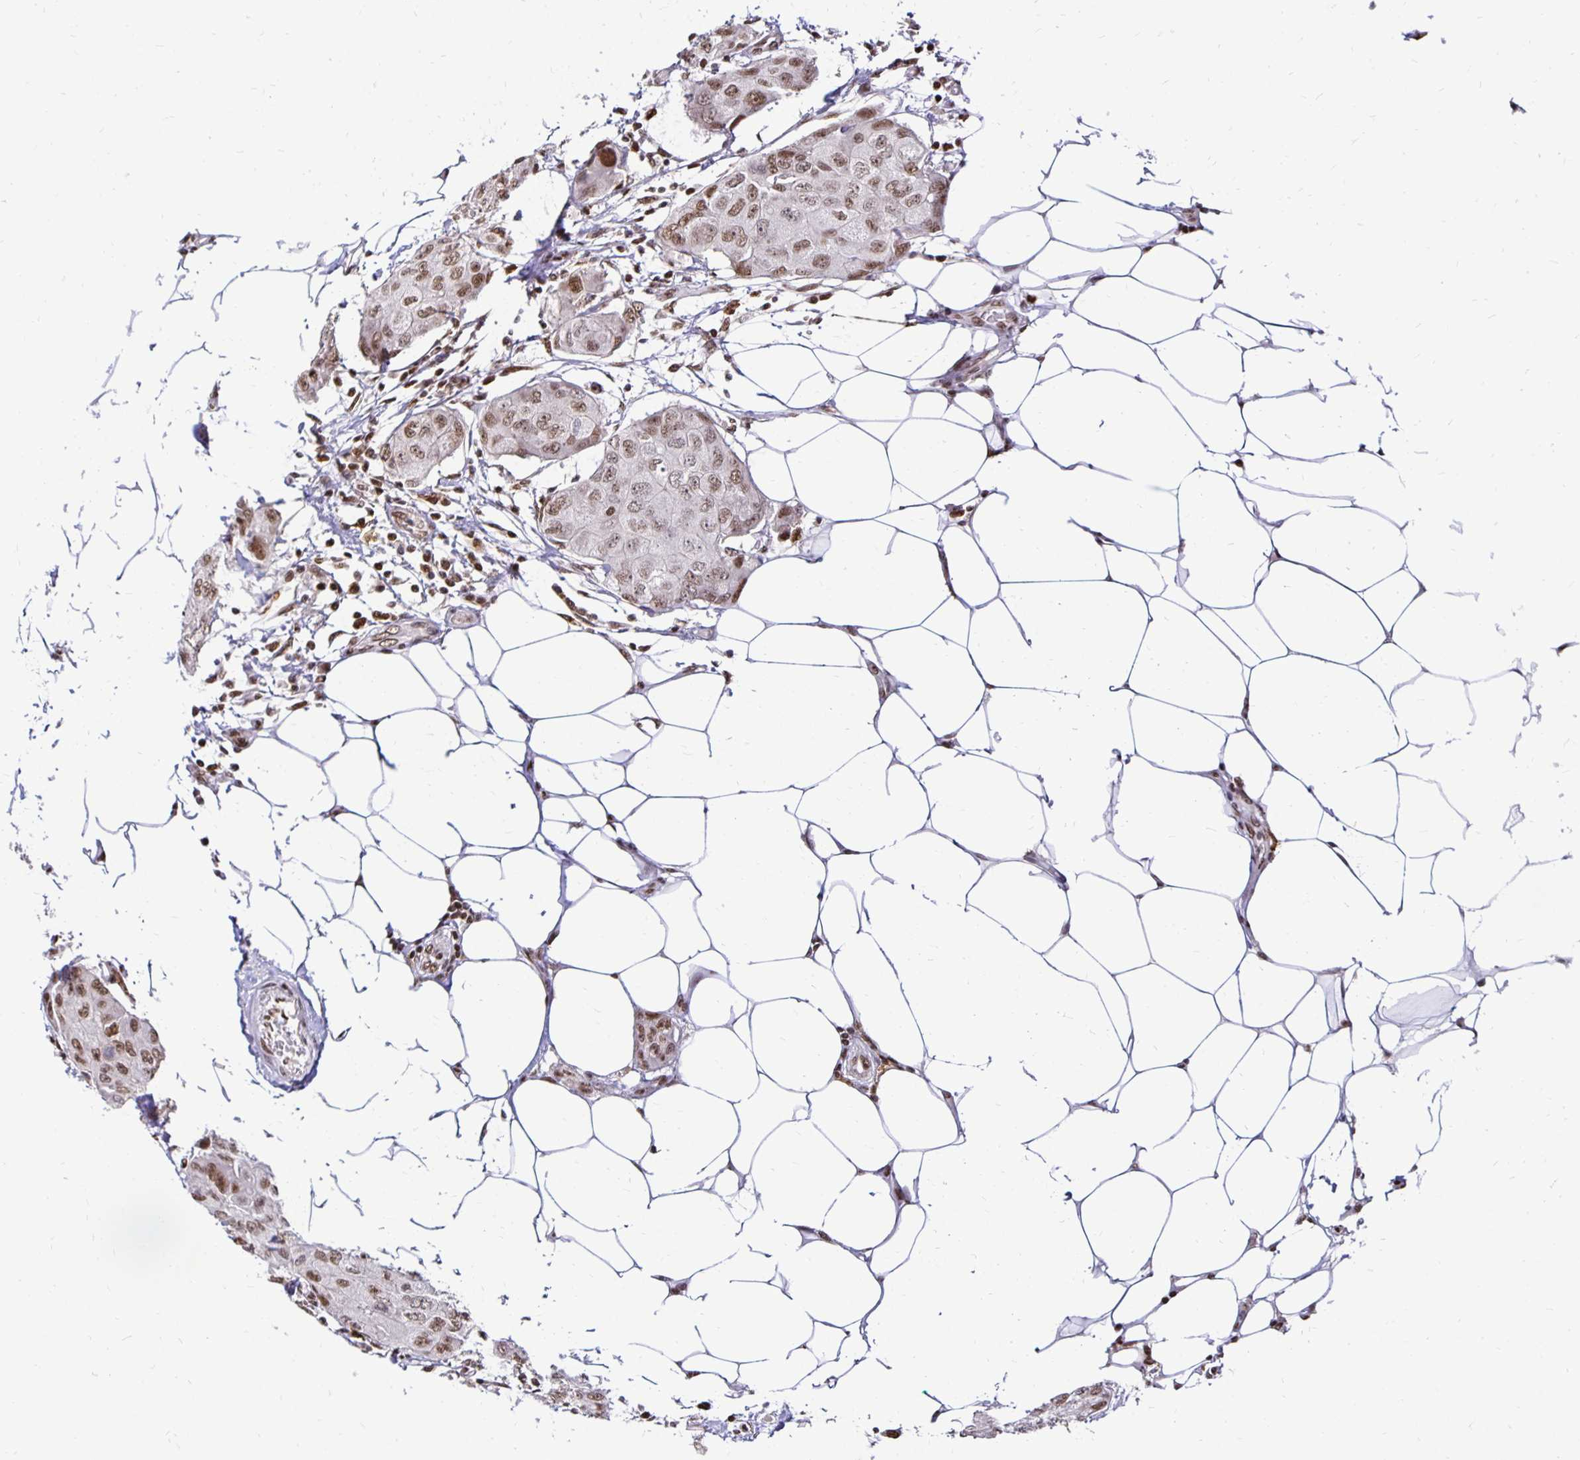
{"staining": {"intensity": "moderate", "quantity": ">75%", "location": "nuclear"}, "tissue": "breast cancer", "cell_type": "Tumor cells", "image_type": "cancer", "snomed": [{"axis": "morphology", "description": "Duct carcinoma"}, {"axis": "topography", "description": "Breast"}, {"axis": "topography", "description": "Lymph node"}], "caption": "A brown stain highlights moderate nuclear expression of a protein in human breast cancer (intraductal carcinoma) tumor cells.", "gene": "ZNF579", "patient": {"sex": "female", "age": 80}}